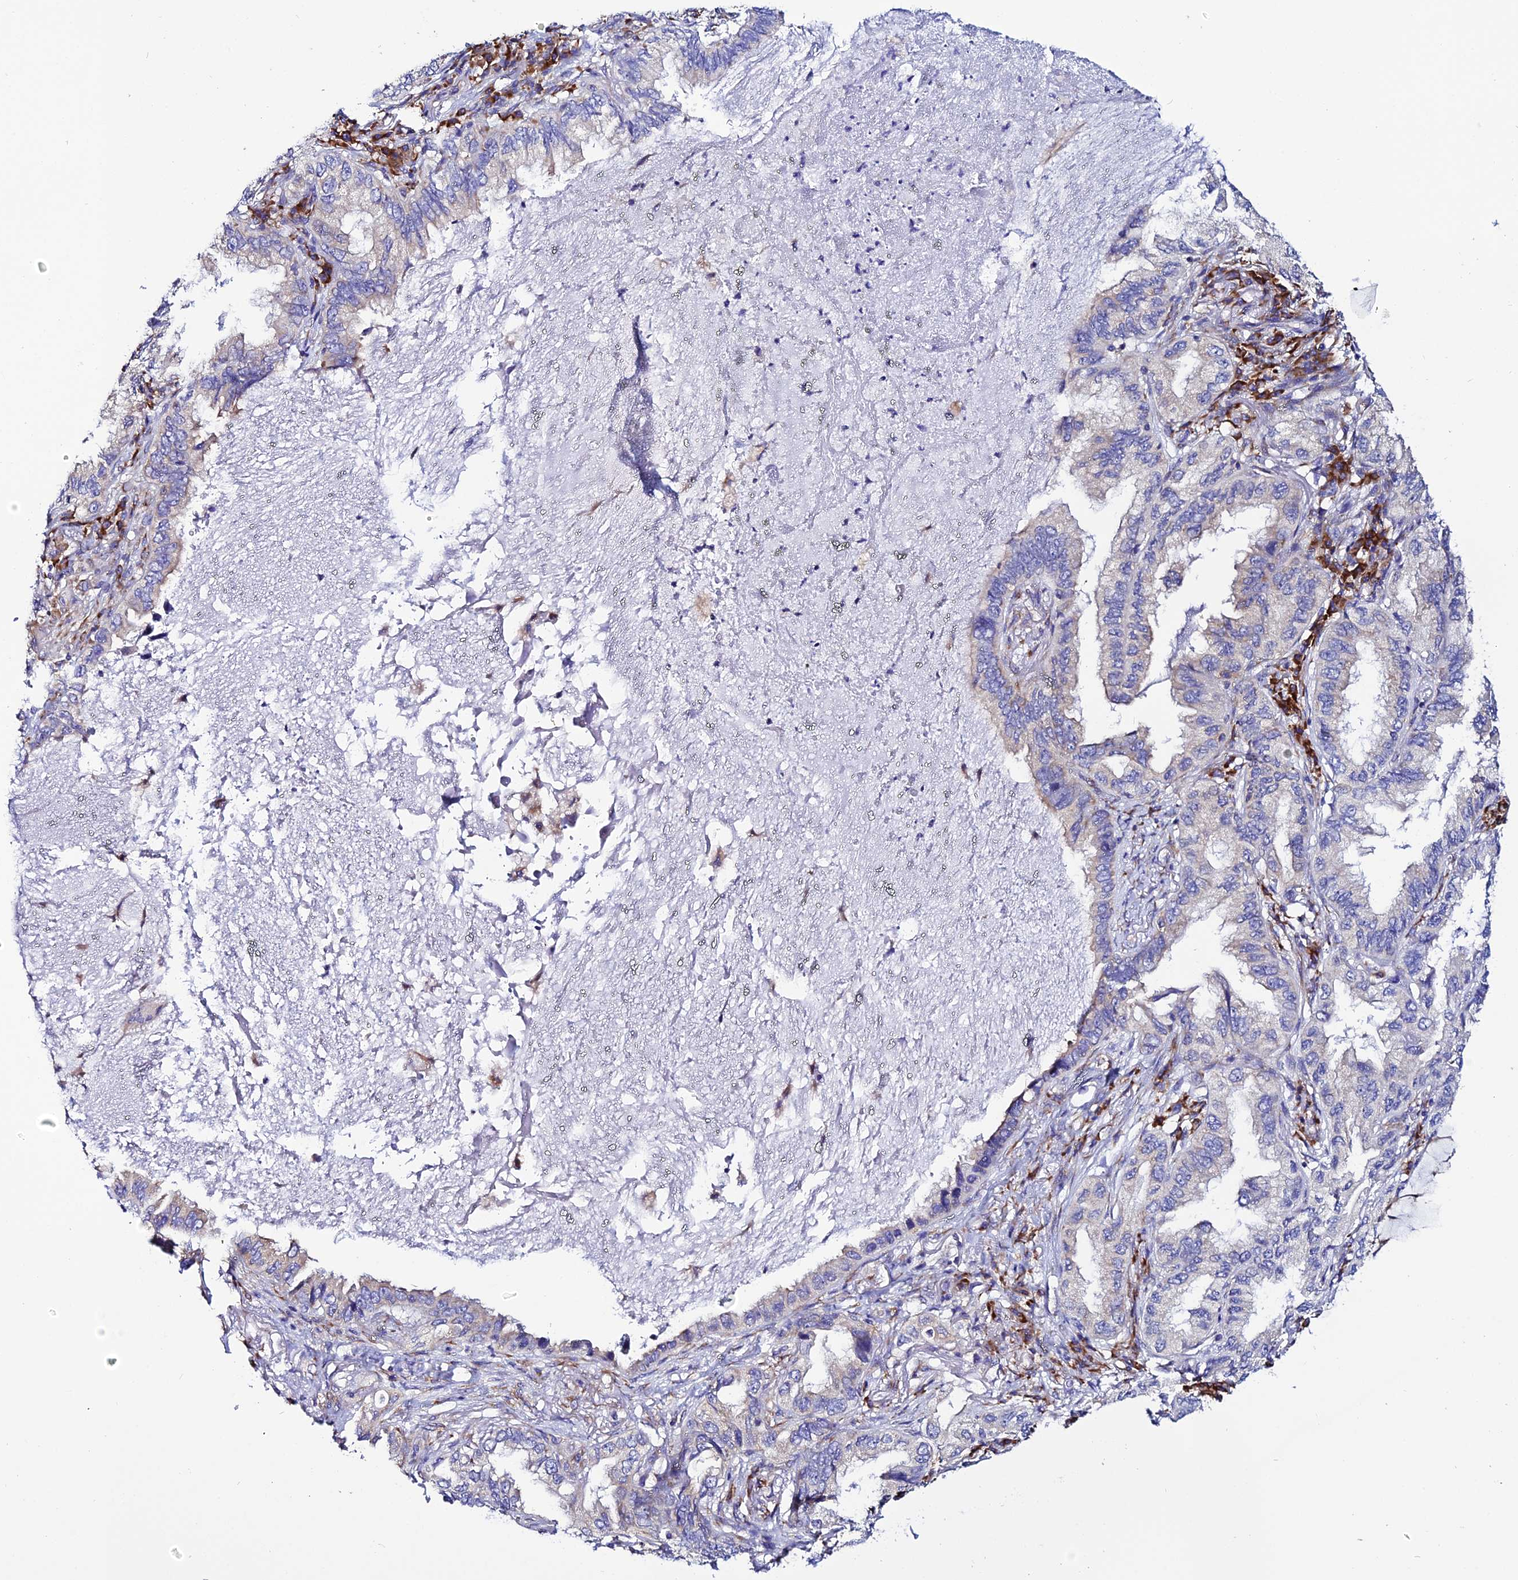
{"staining": {"intensity": "negative", "quantity": "none", "location": "none"}, "tissue": "lung cancer", "cell_type": "Tumor cells", "image_type": "cancer", "snomed": [{"axis": "morphology", "description": "Adenocarcinoma, NOS"}, {"axis": "topography", "description": "Lung"}], "caption": "The photomicrograph demonstrates no significant staining in tumor cells of adenocarcinoma (lung).", "gene": "EEF1G", "patient": {"sex": "female", "age": 69}}